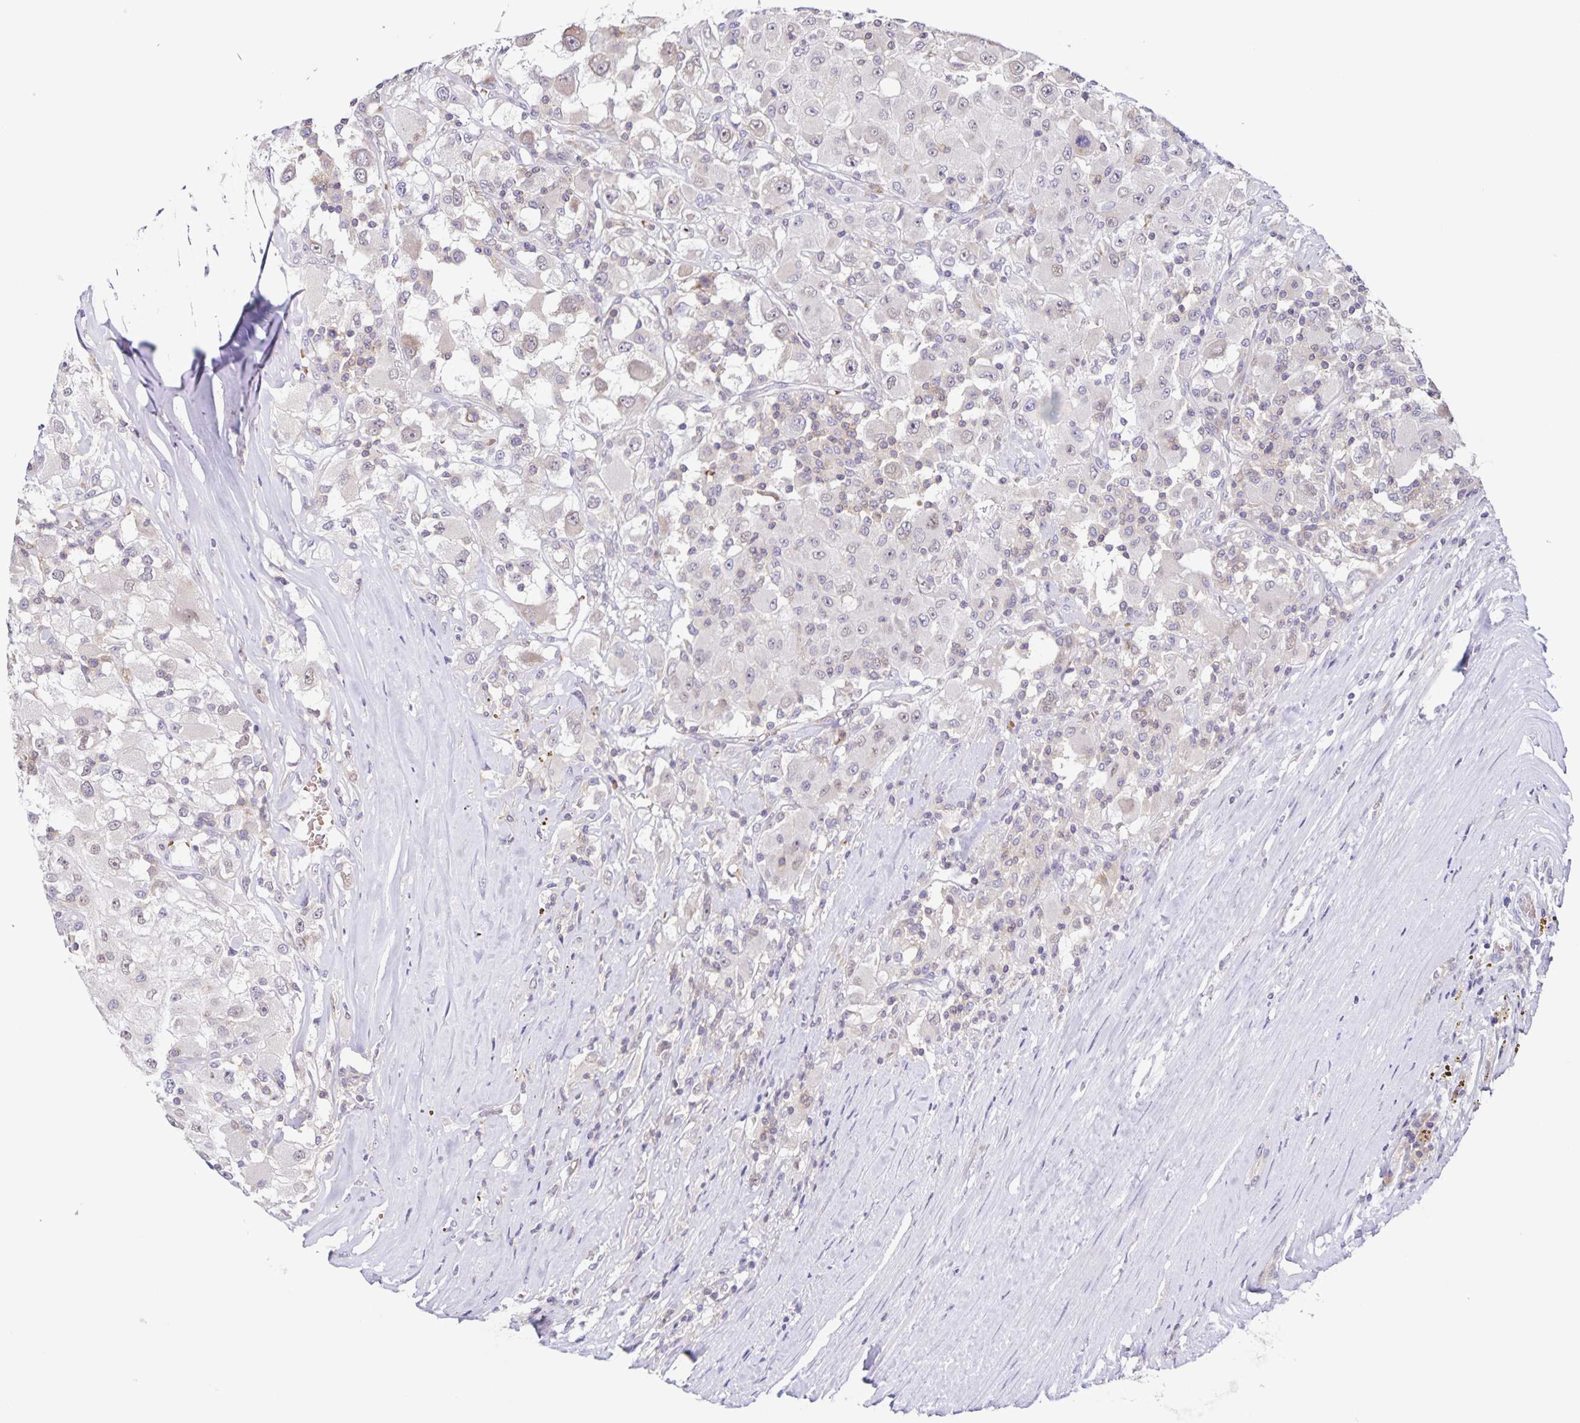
{"staining": {"intensity": "negative", "quantity": "none", "location": "none"}, "tissue": "renal cancer", "cell_type": "Tumor cells", "image_type": "cancer", "snomed": [{"axis": "morphology", "description": "Adenocarcinoma, NOS"}, {"axis": "topography", "description": "Kidney"}], "caption": "This is a micrograph of IHC staining of renal adenocarcinoma, which shows no expression in tumor cells.", "gene": "STPG4", "patient": {"sex": "female", "age": 67}}